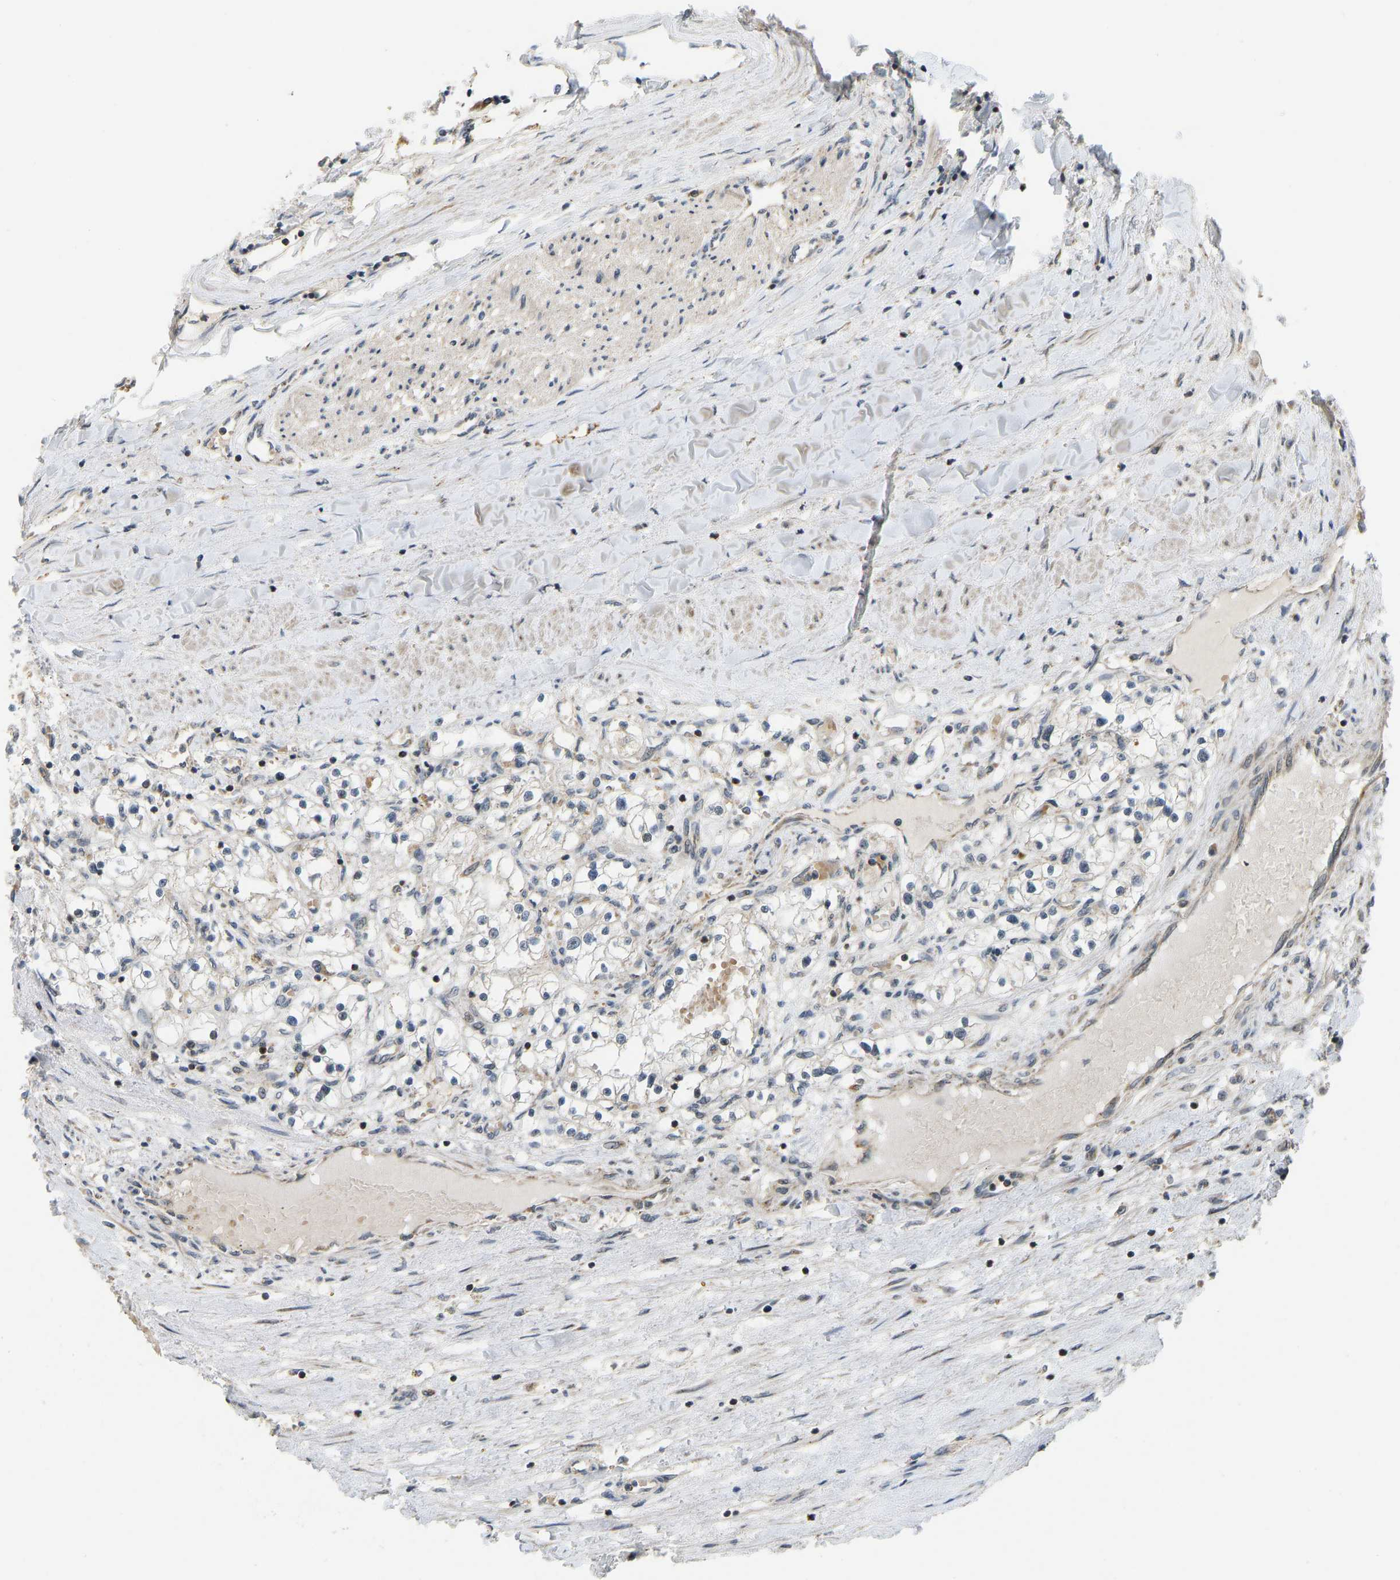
{"staining": {"intensity": "moderate", "quantity": "25%-75%", "location": "cytoplasmic/membranous"}, "tissue": "renal cancer", "cell_type": "Tumor cells", "image_type": "cancer", "snomed": [{"axis": "morphology", "description": "Adenocarcinoma, NOS"}, {"axis": "topography", "description": "Kidney"}], "caption": "Immunohistochemistry (DAB (3,3'-diaminobenzidine)) staining of adenocarcinoma (renal) shows moderate cytoplasmic/membranous protein expression in approximately 25%-75% of tumor cells.", "gene": "ACADS", "patient": {"sex": "male", "age": 68}}